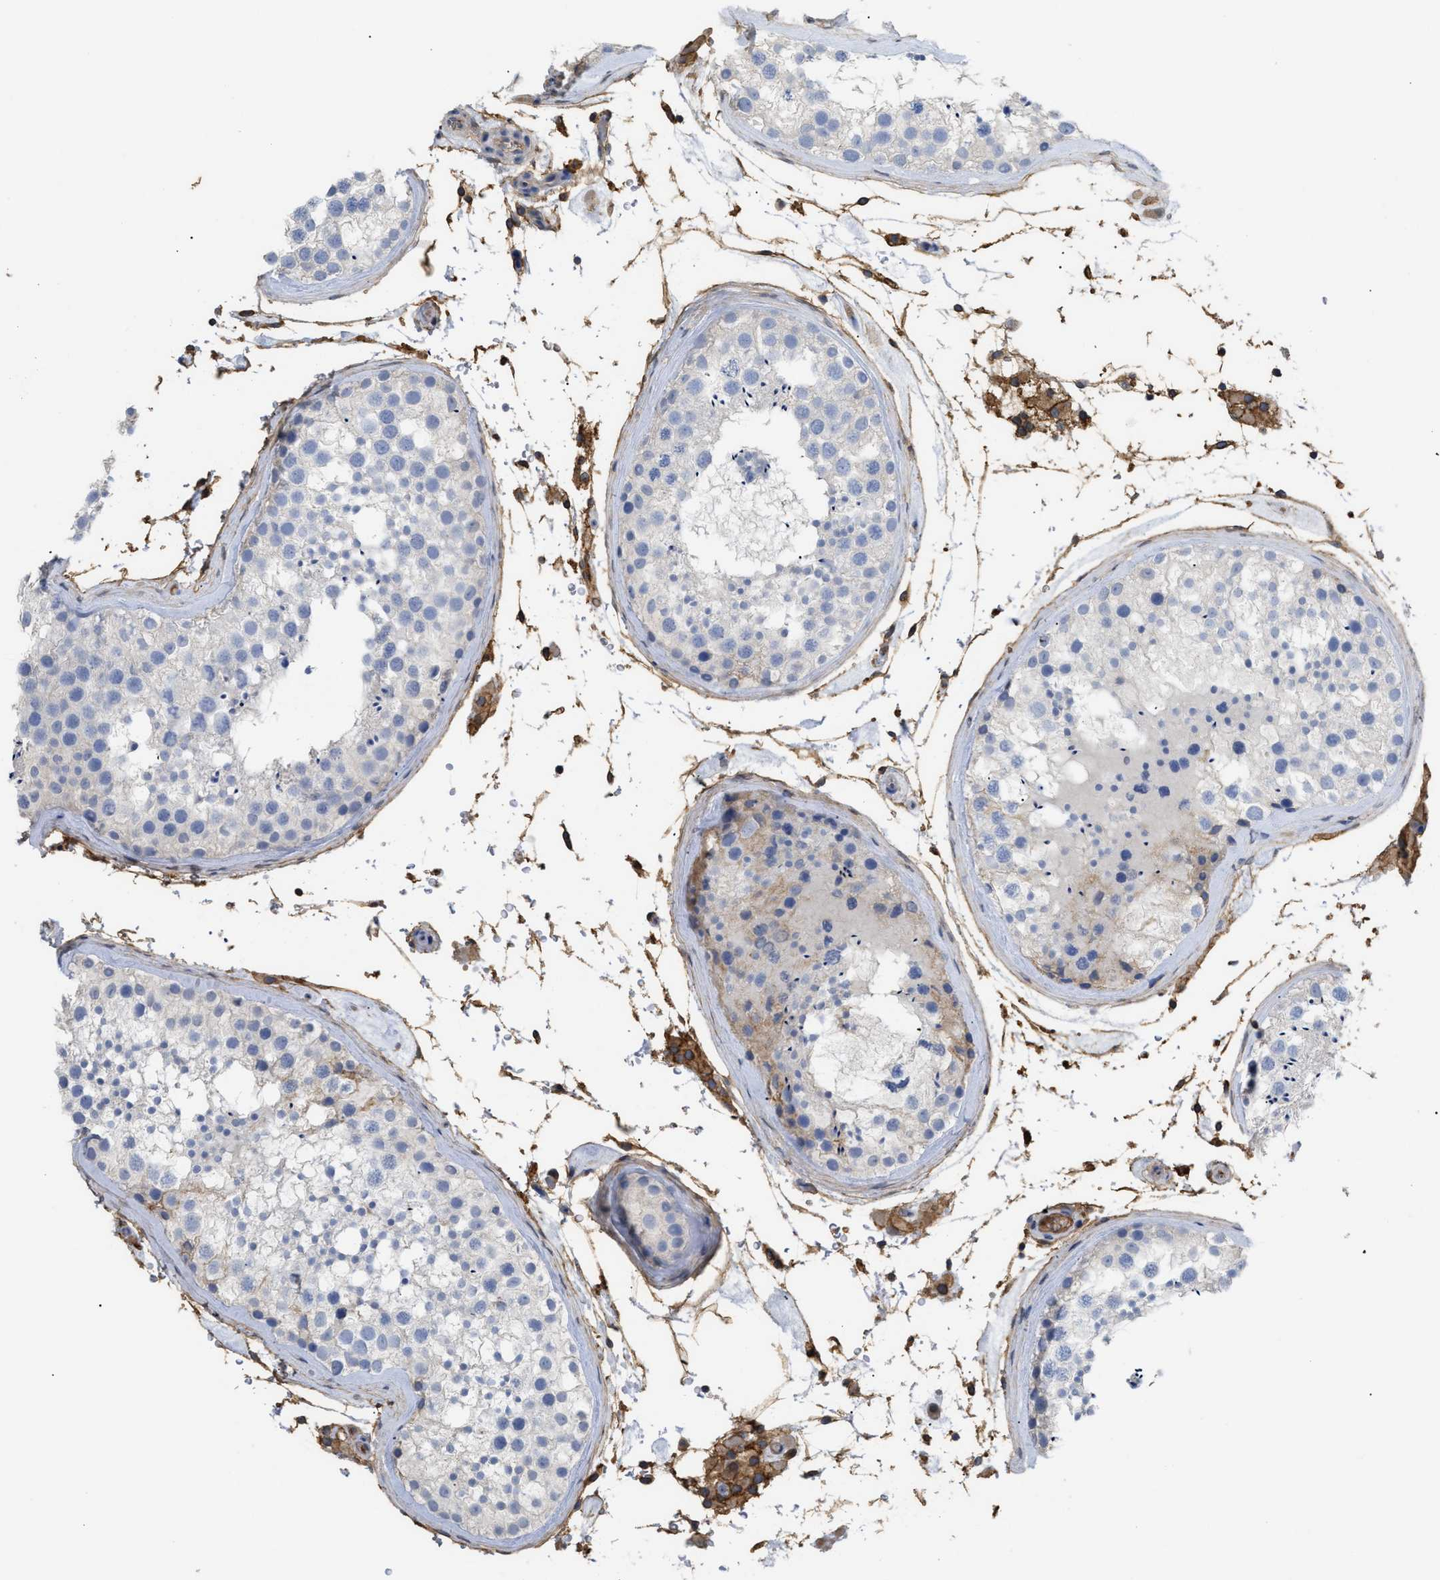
{"staining": {"intensity": "weak", "quantity": "<25%", "location": "cytoplasmic/membranous"}, "tissue": "testis", "cell_type": "Cells in seminiferous ducts", "image_type": "normal", "snomed": [{"axis": "morphology", "description": "Normal tissue, NOS"}, {"axis": "topography", "description": "Testis"}], "caption": "Benign testis was stained to show a protein in brown. There is no significant staining in cells in seminiferous ducts. Brightfield microscopy of IHC stained with DAB (brown) and hematoxylin (blue), captured at high magnification.", "gene": "ANXA4", "patient": {"sex": "male", "age": 46}}